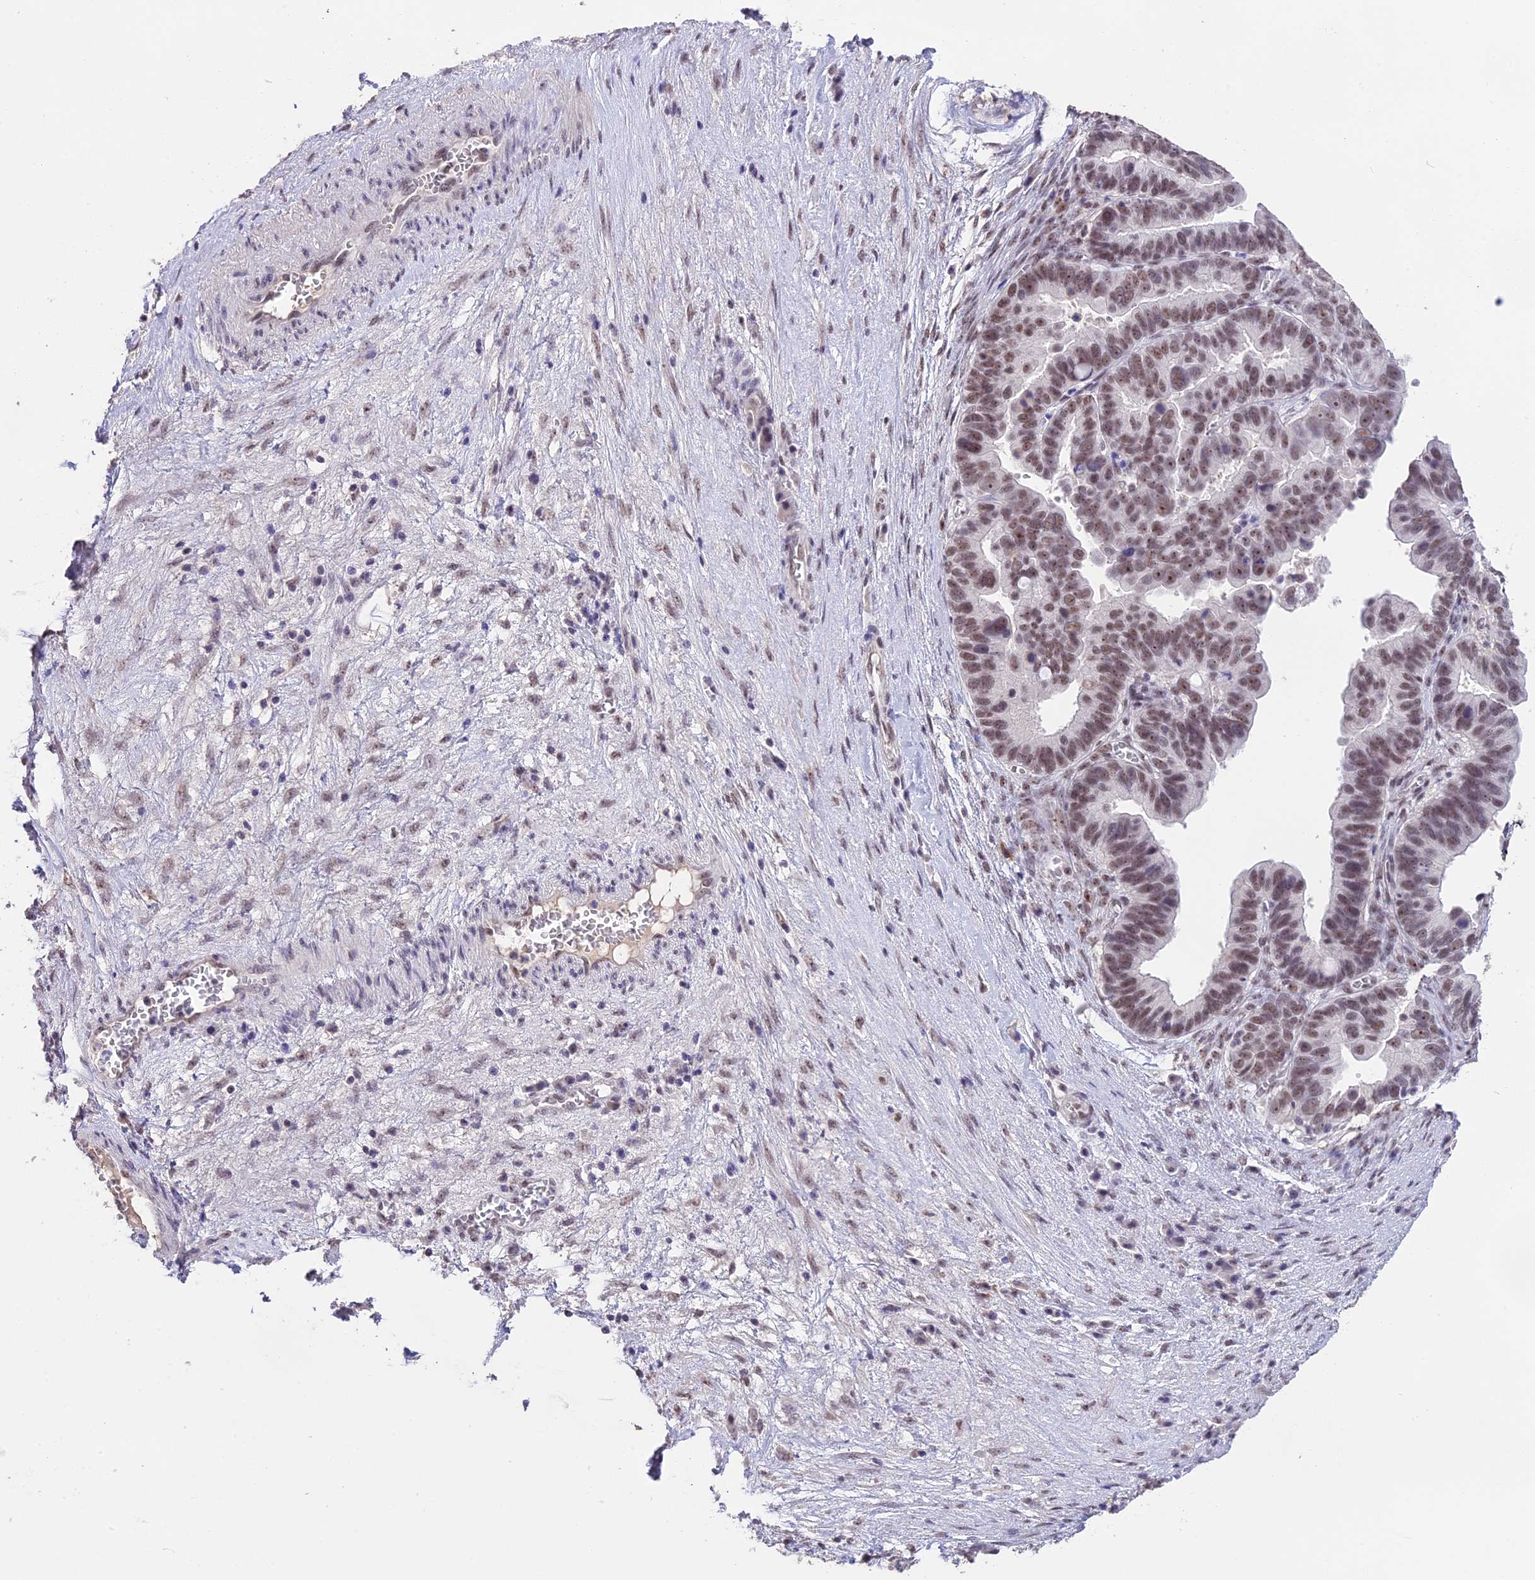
{"staining": {"intensity": "moderate", "quantity": ">75%", "location": "nuclear"}, "tissue": "ovarian cancer", "cell_type": "Tumor cells", "image_type": "cancer", "snomed": [{"axis": "morphology", "description": "Cystadenocarcinoma, serous, NOS"}, {"axis": "topography", "description": "Ovary"}], "caption": "Immunohistochemistry (IHC) (DAB (3,3'-diaminobenzidine)) staining of human ovarian serous cystadenocarcinoma reveals moderate nuclear protein staining in approximately >75% of tumor cells. The protein is shown in brown color, while the nuclei are stained blue.", "gene": "SETD2", "patient": {"sex": "female", "age": 56}}